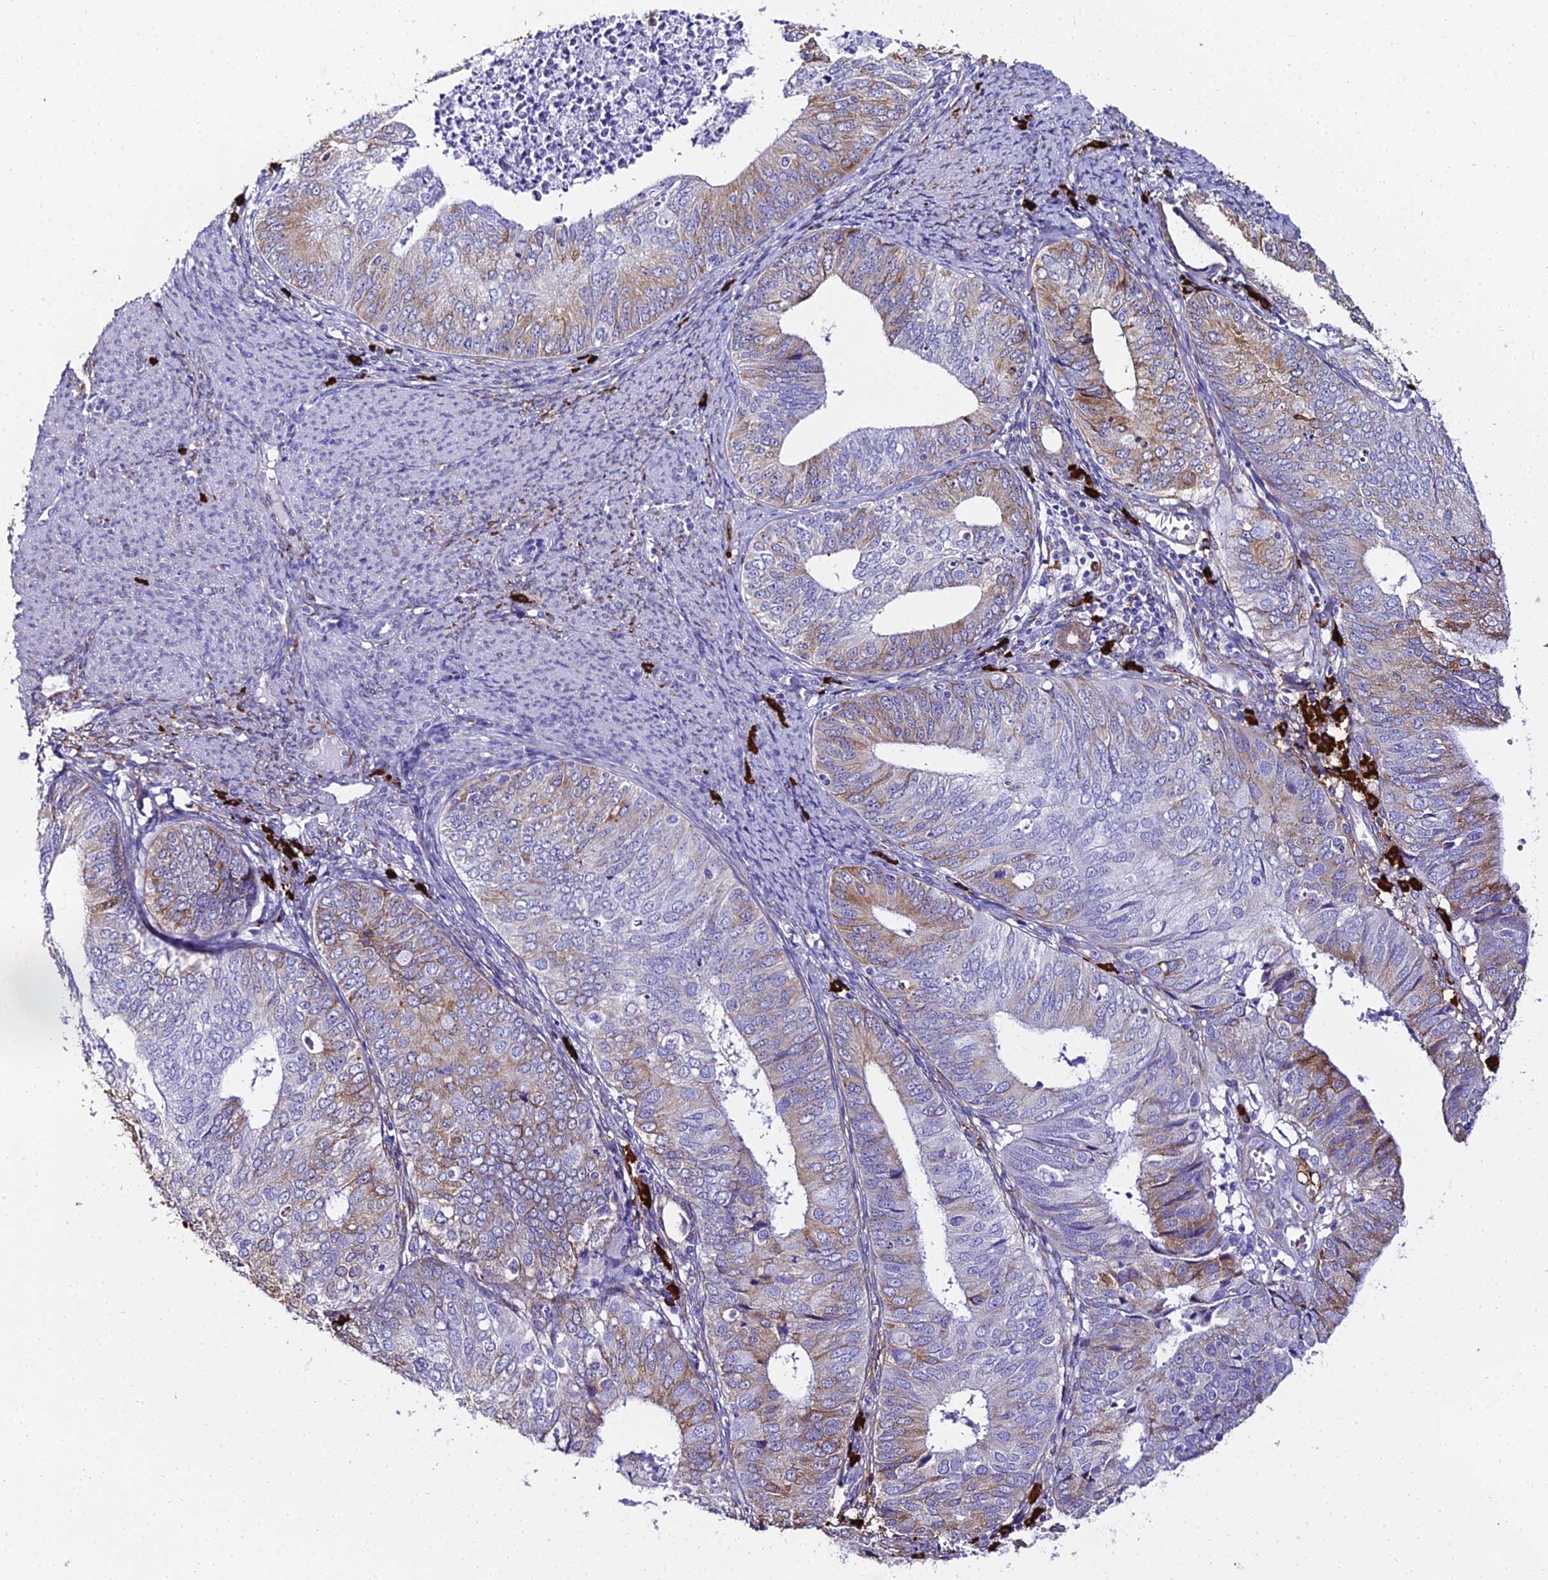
{"staining": {"intensity": "moderate", "quantity": "<25%", "location": "cytoplasmic/membranous"}, "tissue": "endometrial cancer", "cell_type": "Tumor cells", "image_type": "cancer", "snomed": [{"axis": "morphology", "description": "Adenocarcinoma, NOS"}, {"axis": "topography", "description": "Endometrium"}], "caption": "The photomicrograph exhibits immunohistochemical staining of endometrial cancer. There is moderate cytoplasmic/membranous staining is identified in approximately <25% of tumor cells. The staining was performed using DAB (3,3'-diaminobenzidine), with brown indicating positive protein expression. Nuclei are stained blue with hematoxylin.", "gene": "TXNDC5", "patient": {"sex": "female", "age": 68}}